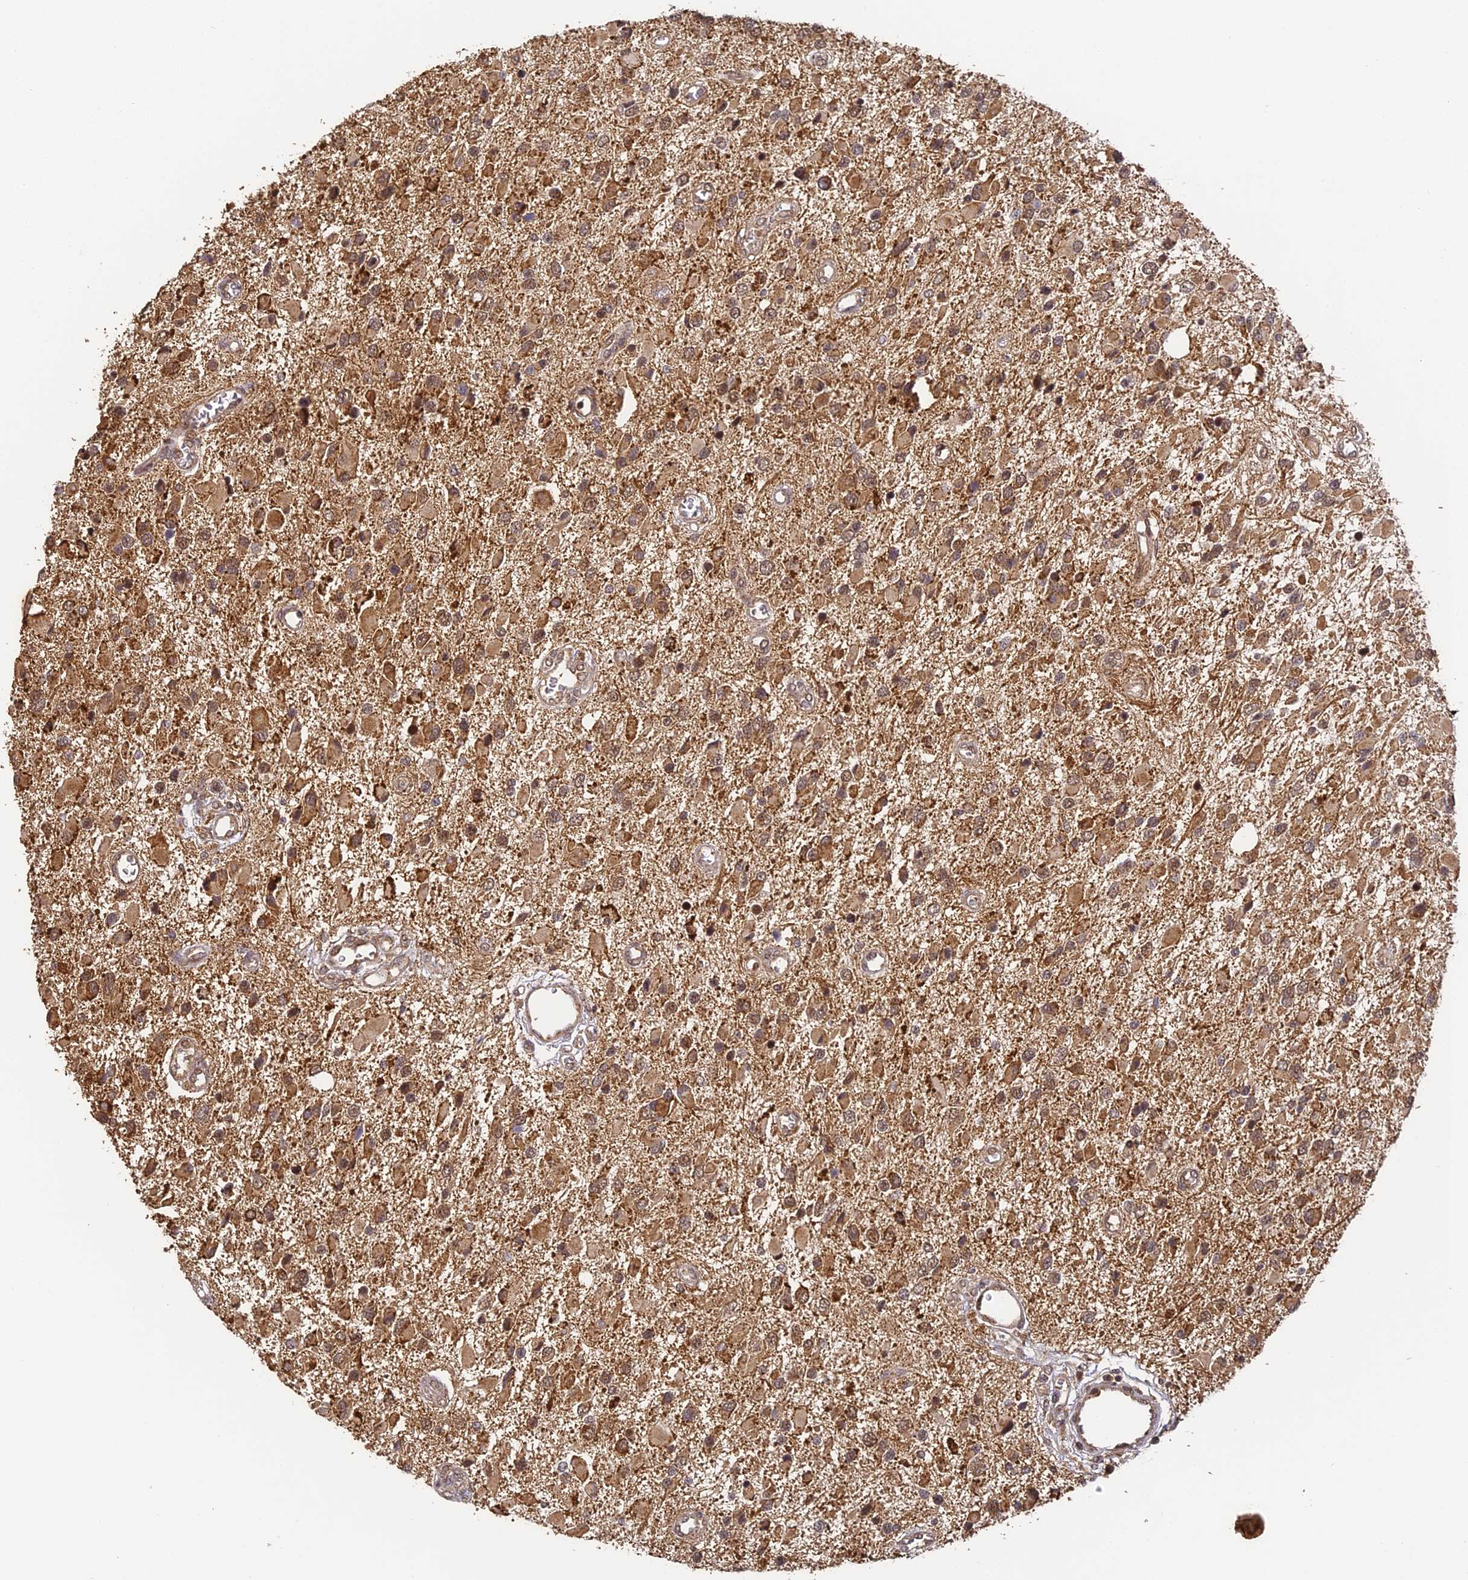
{"staining": {"intensity": "moderate", "quantity": ">75%", "location": "cytoplasmic/membranous"}, "tissue": "glioma", "cell_type": "Tumor cells", "image_type": "cancer", "snomed": [{"axis": "morphology", "description": "Glioma, malignant, High grade"}, {"axis": "topography", "description": "Brain"}], "caption": "Immunohistochemistry (IHC) micrograph of malignant glioma (high-grade) stained for a protein (brown), which reveals medium levels of moderate cytoplasmic/membranous expression in approximately >75% of tumor cells.", "gene": "ZNF443", "patient": {"sex": "male", "age": 53}}